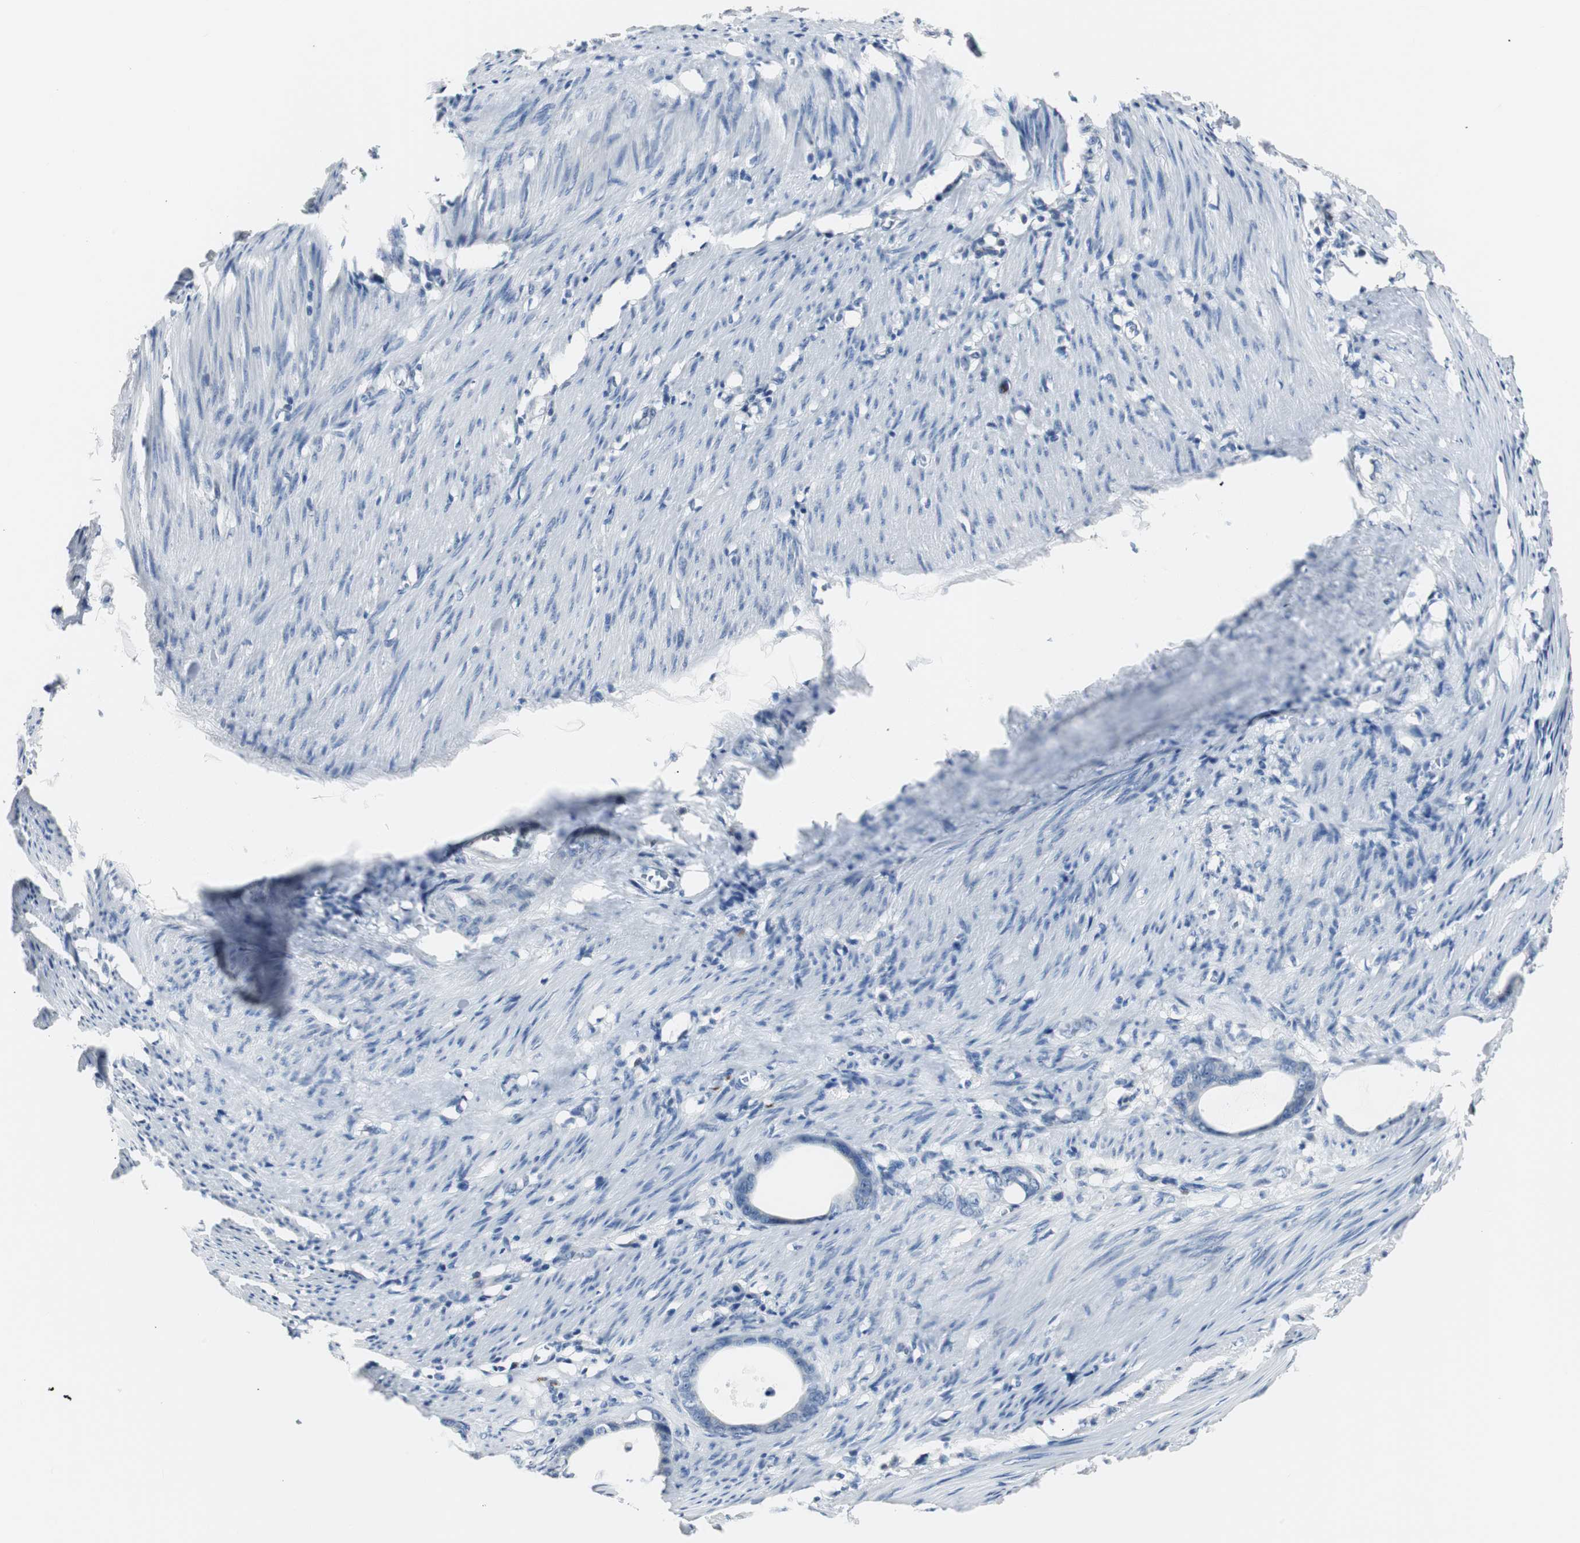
{"staining": {"intensity": "negative", "quantity": "none", "location": "none"}, "tissue": "stomach cancer", "cell_type": "Tumor cells", "image_type": "cancer", "snomed": [{"axis": "morphology", "description": "Adenocarcinoma, NOS"}, {"axis": "topography", "description": "Stomach"}], "caption": "Histopathology image shows no protein positivity in tumor cells of stomach cancer (adenocarcinoma) tissue. (DAB immunohistochemistry (IHC) visualized using brightfield microscopy, high magnification).", "gene": "SOX30", "patient": {"sex": "female", "age": 75}}